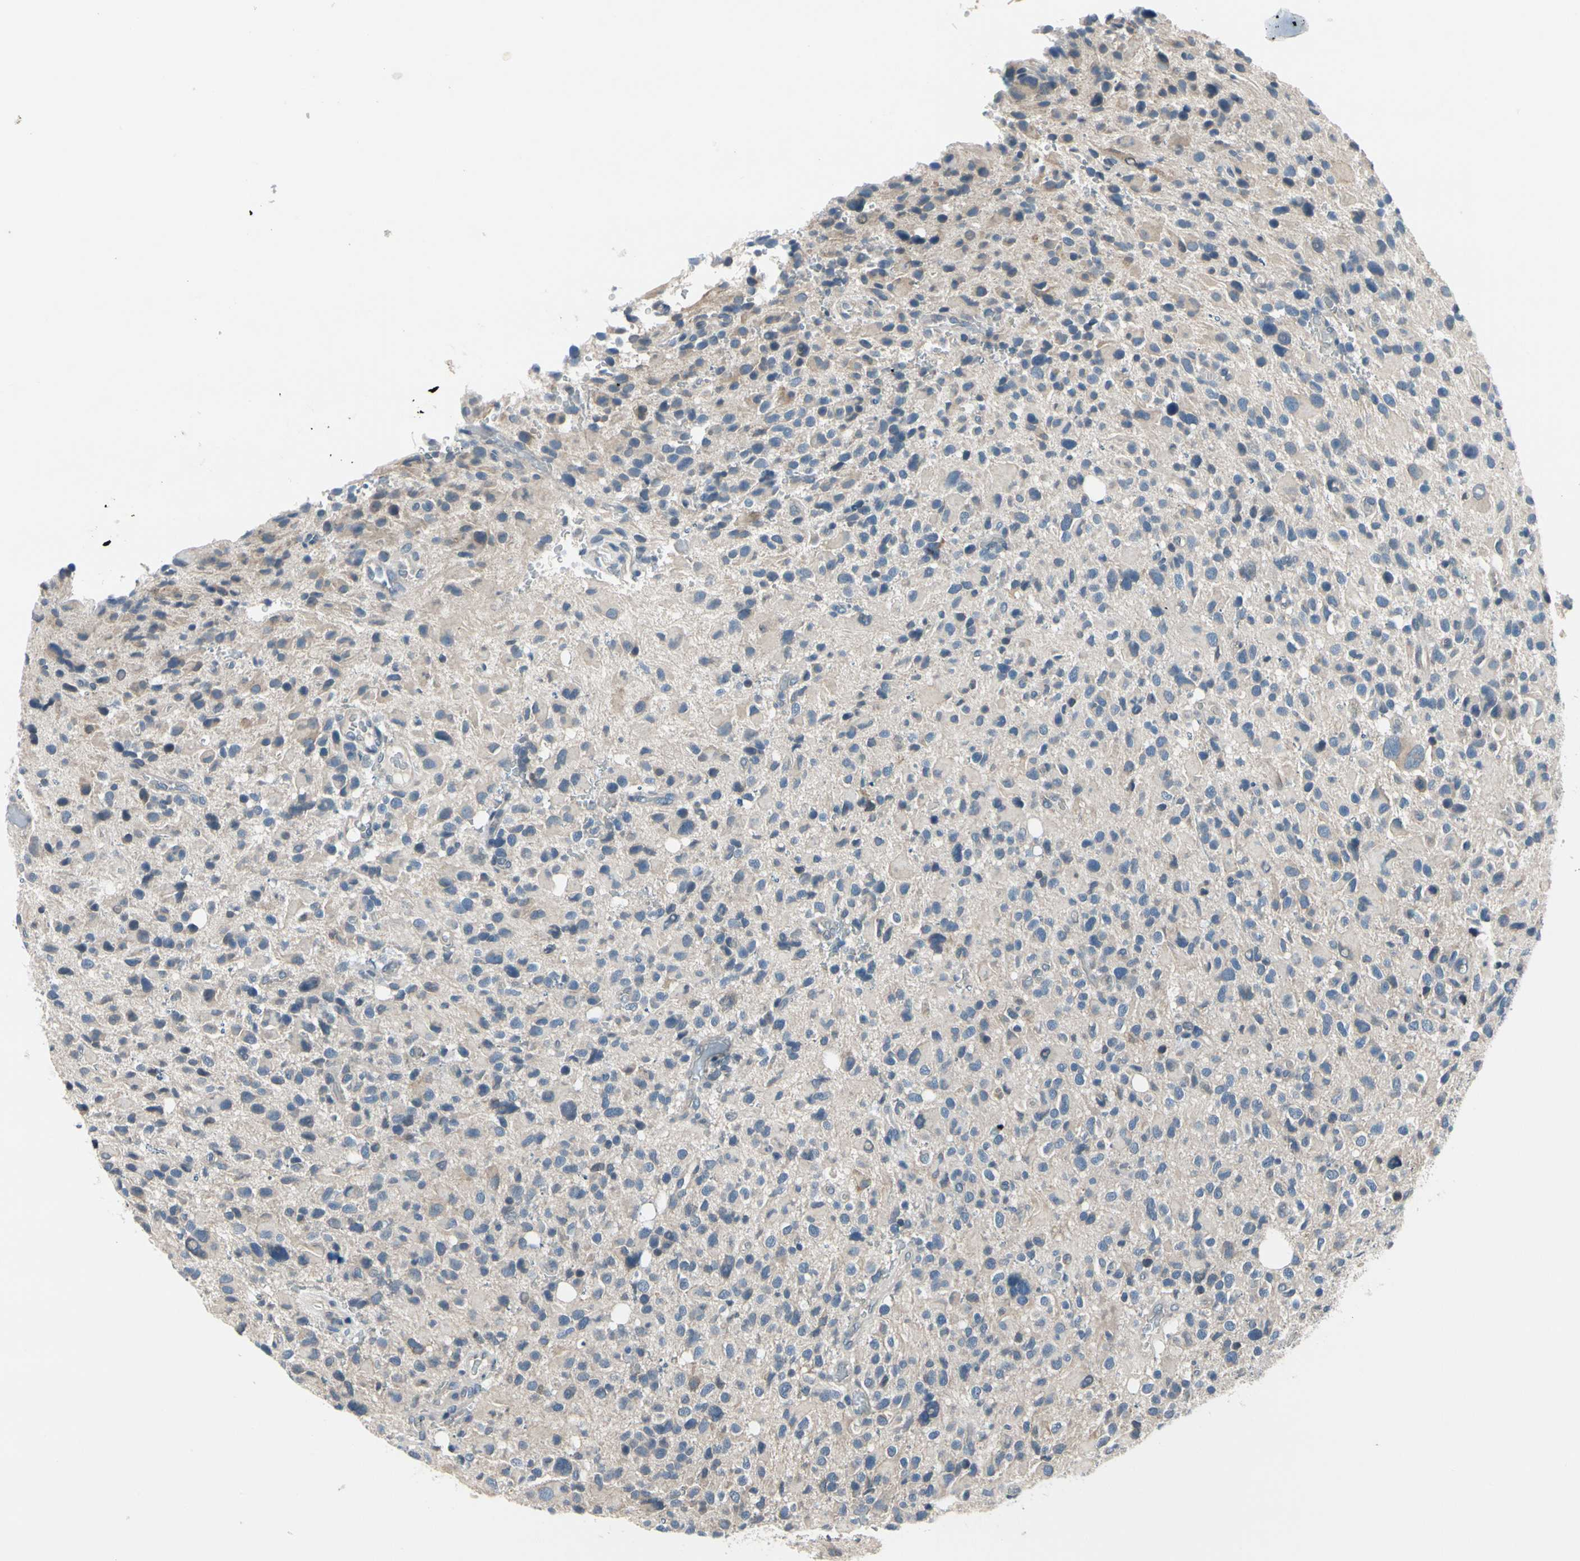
{"staining": {"intensity": "weak", "quantity": "<25%", "location": "cytoplasmic/membranous"}, "tissue": "glioma", "cell_type": "Tumor cells", "image_type": "cancer", "snomed": [{"axis": "morphology", "description": "Glioma, malignant, High grade"}, {"axis": "topography", "description": "Brain"}], "caption": "DAB immunohistochemical staining of human malignant glioma (high-grade) exhibits no significant staining in tumor cells.", "gene": "SELENOK", "patient": {"sex": "male", "age": 48}}